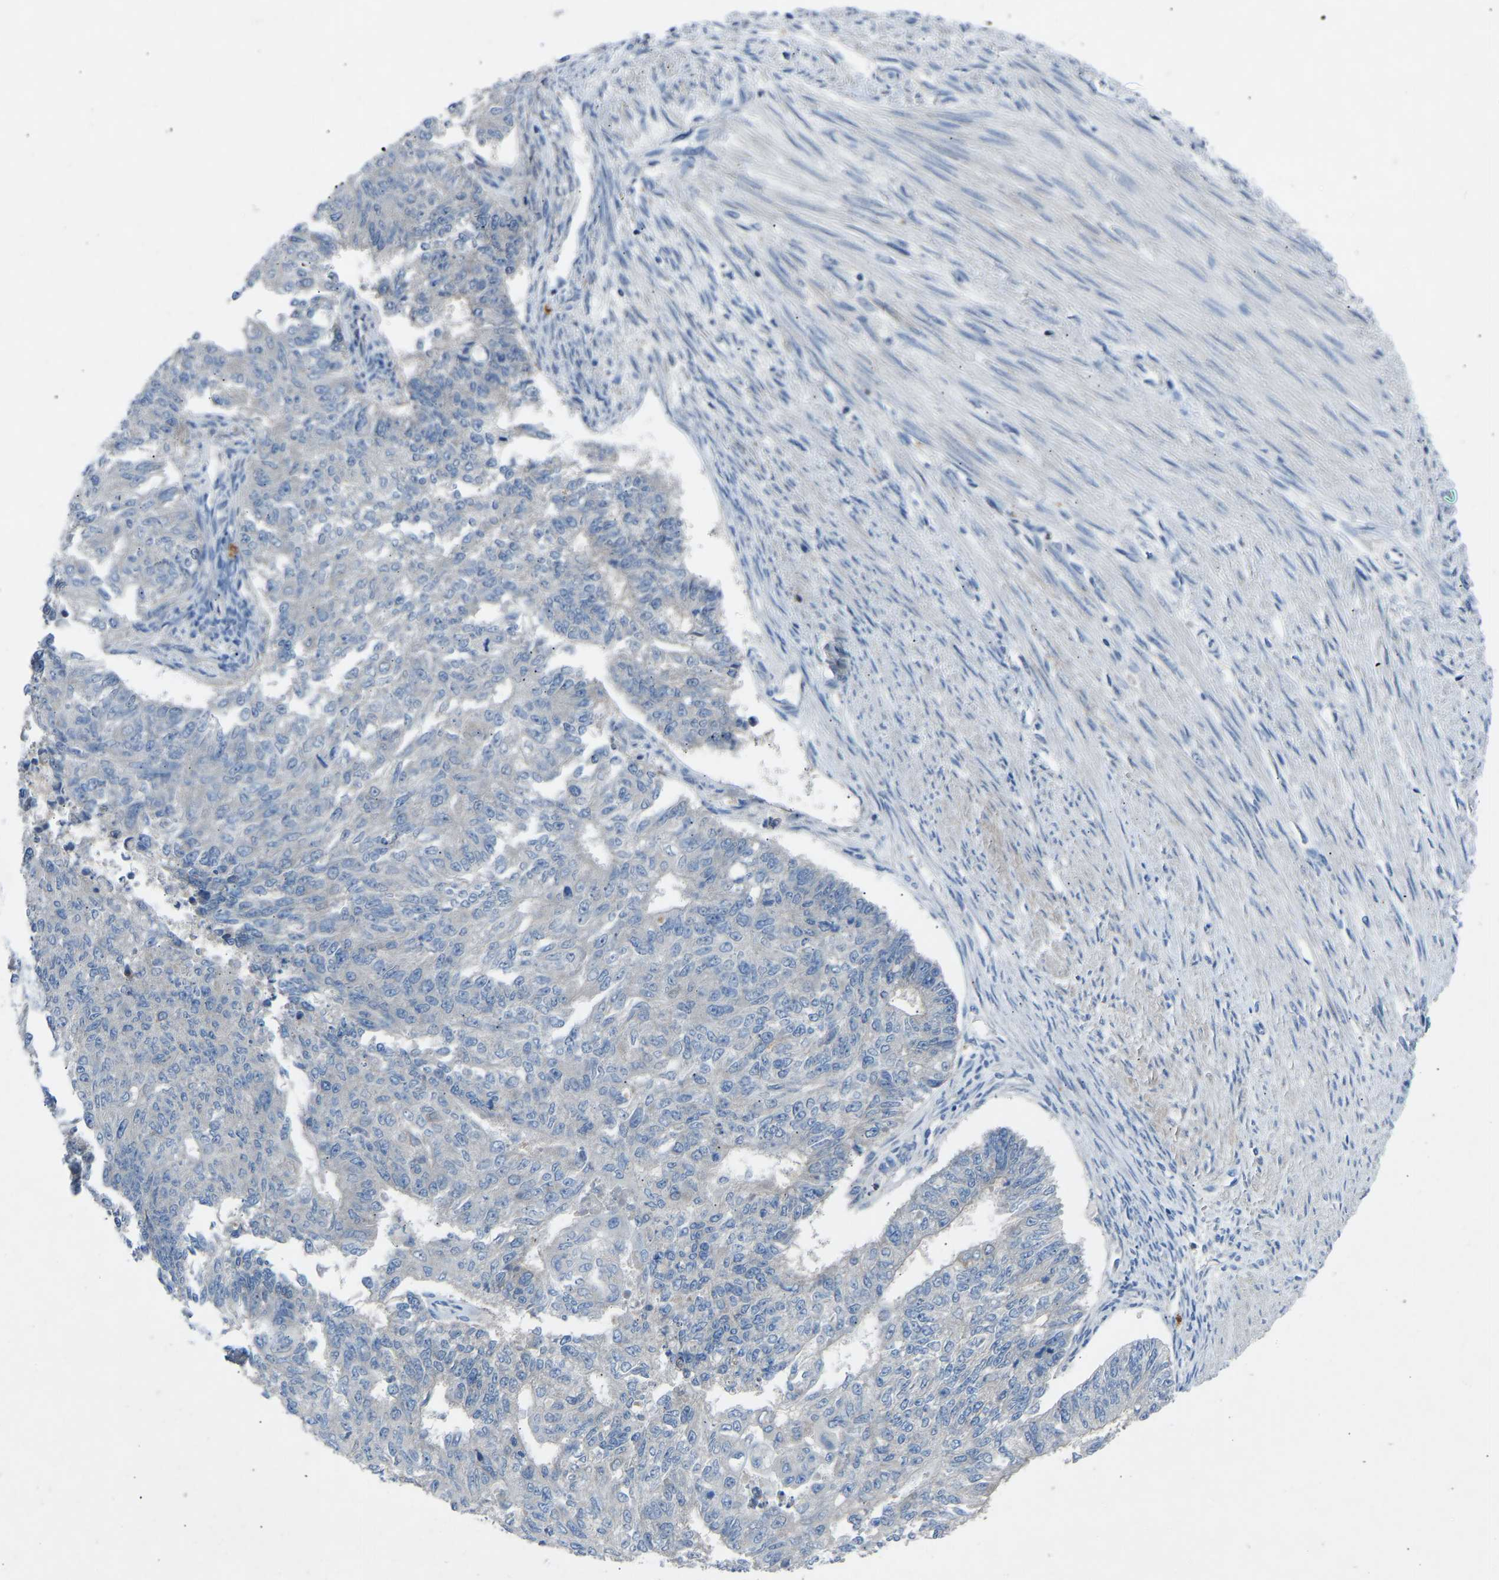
{"staining": {"intensity": "negative", "quantity": "none", "location": "none"}, "tissue": "endometrial cancer", "cell_type": "Tumor cells", "image_type": "cancer", "snomed": [{"axis": "morphology", "description": "Adenocarcinoma, NOS"}, {"axis": "topography", "description": "Endometrium"}], "caption": "Endometrial cancer was stained to show a protein in brown. There is no significant staining in tumor cells.", "gene": "GRK6", "patient": {"sex": "female", "age": 32}}